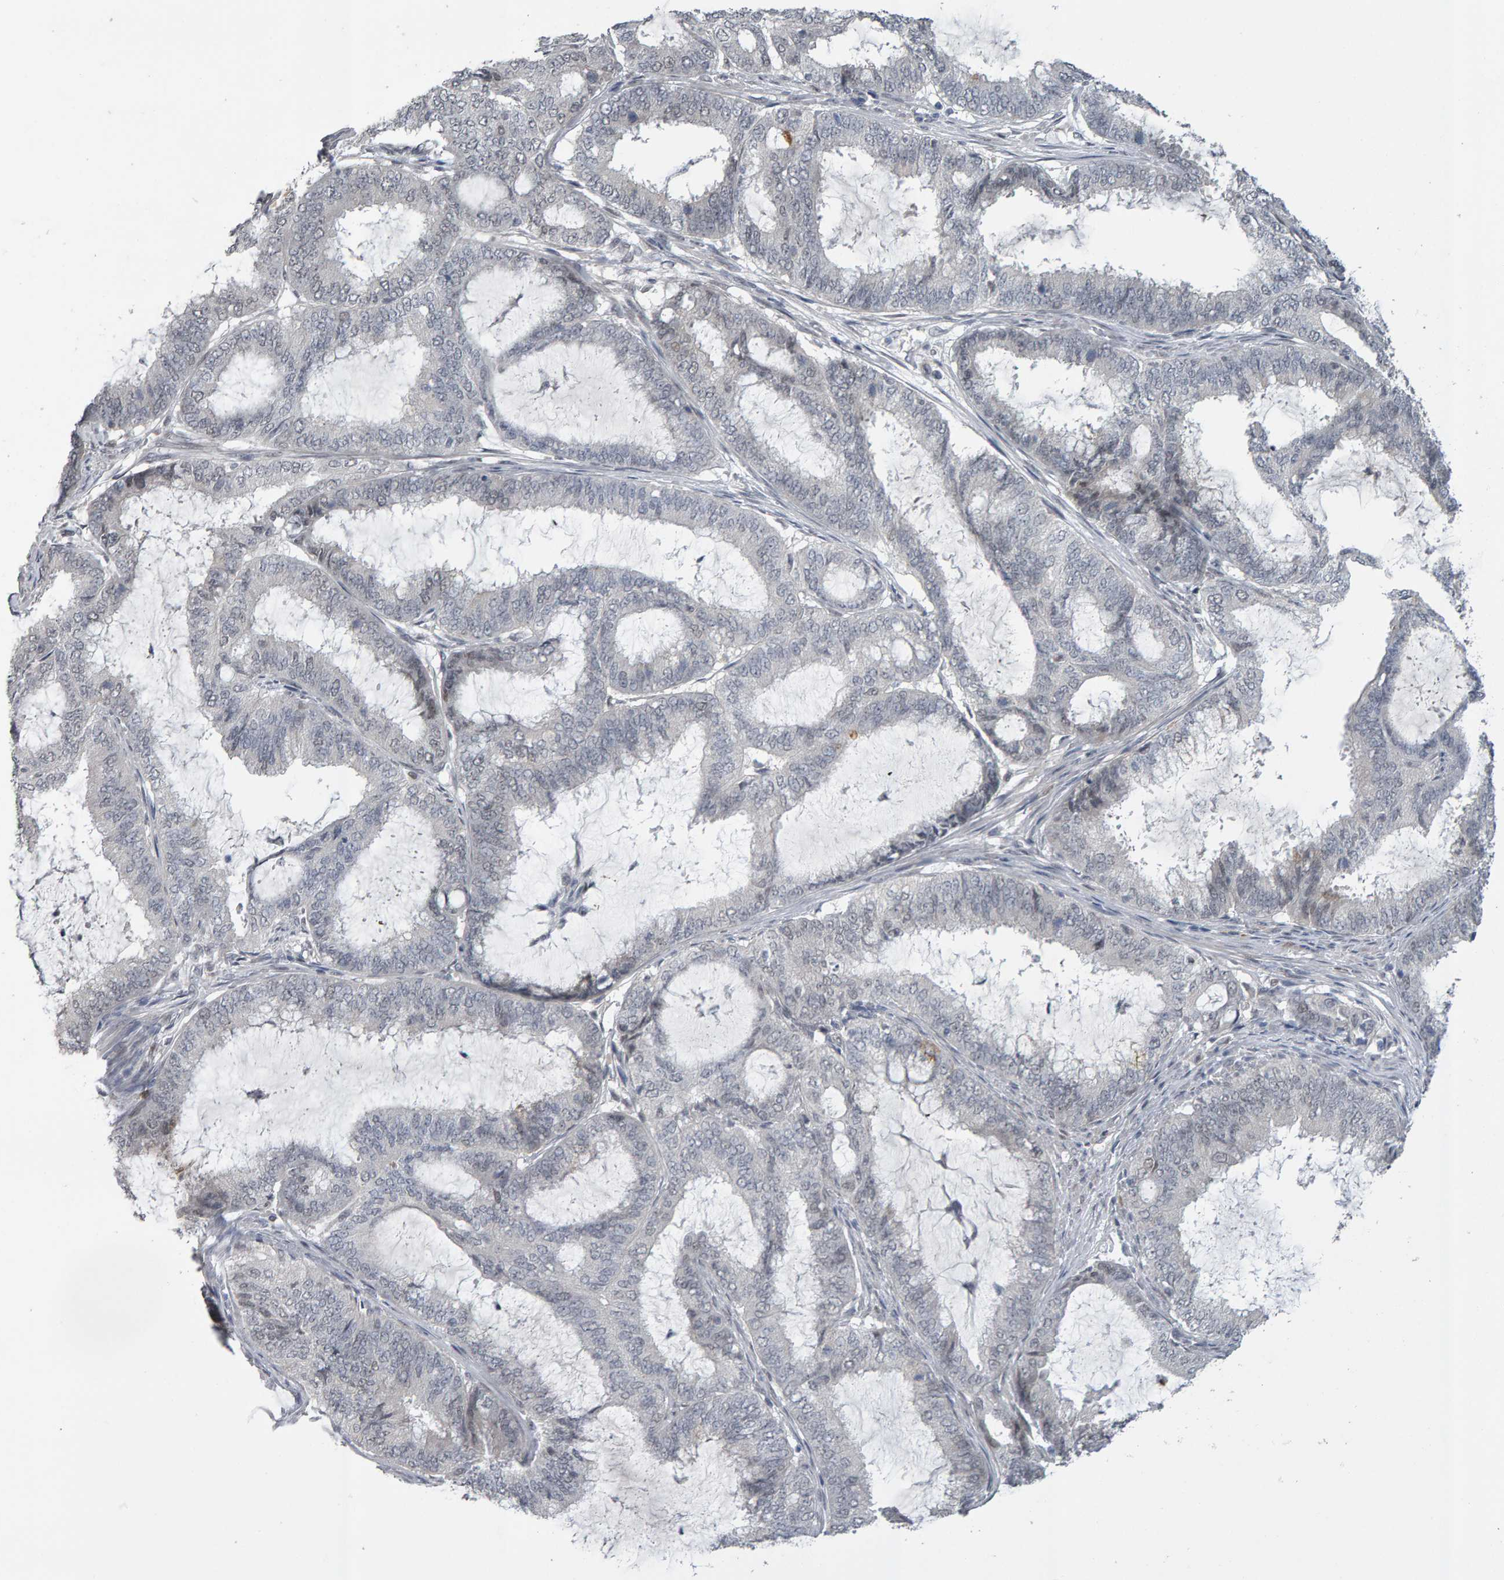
{"staining": {"intensity": "negative", "quantity": "none", "location": "none"}, "tissue": "endometrial cancer", "cell_type": "Tumor cells", "image_type": "cancer", "snomed": [{"axis": "morphology", "description": "Adenocarcinoma, NOS"}, {"axis": "topography", "description": "Endometrium"}], "caption": "Histopathology image shows no significant protein expression in tumor cells of endometrial cancer.", "gene": "IPO8", "patient": {"sex": "female", "age": 51}}